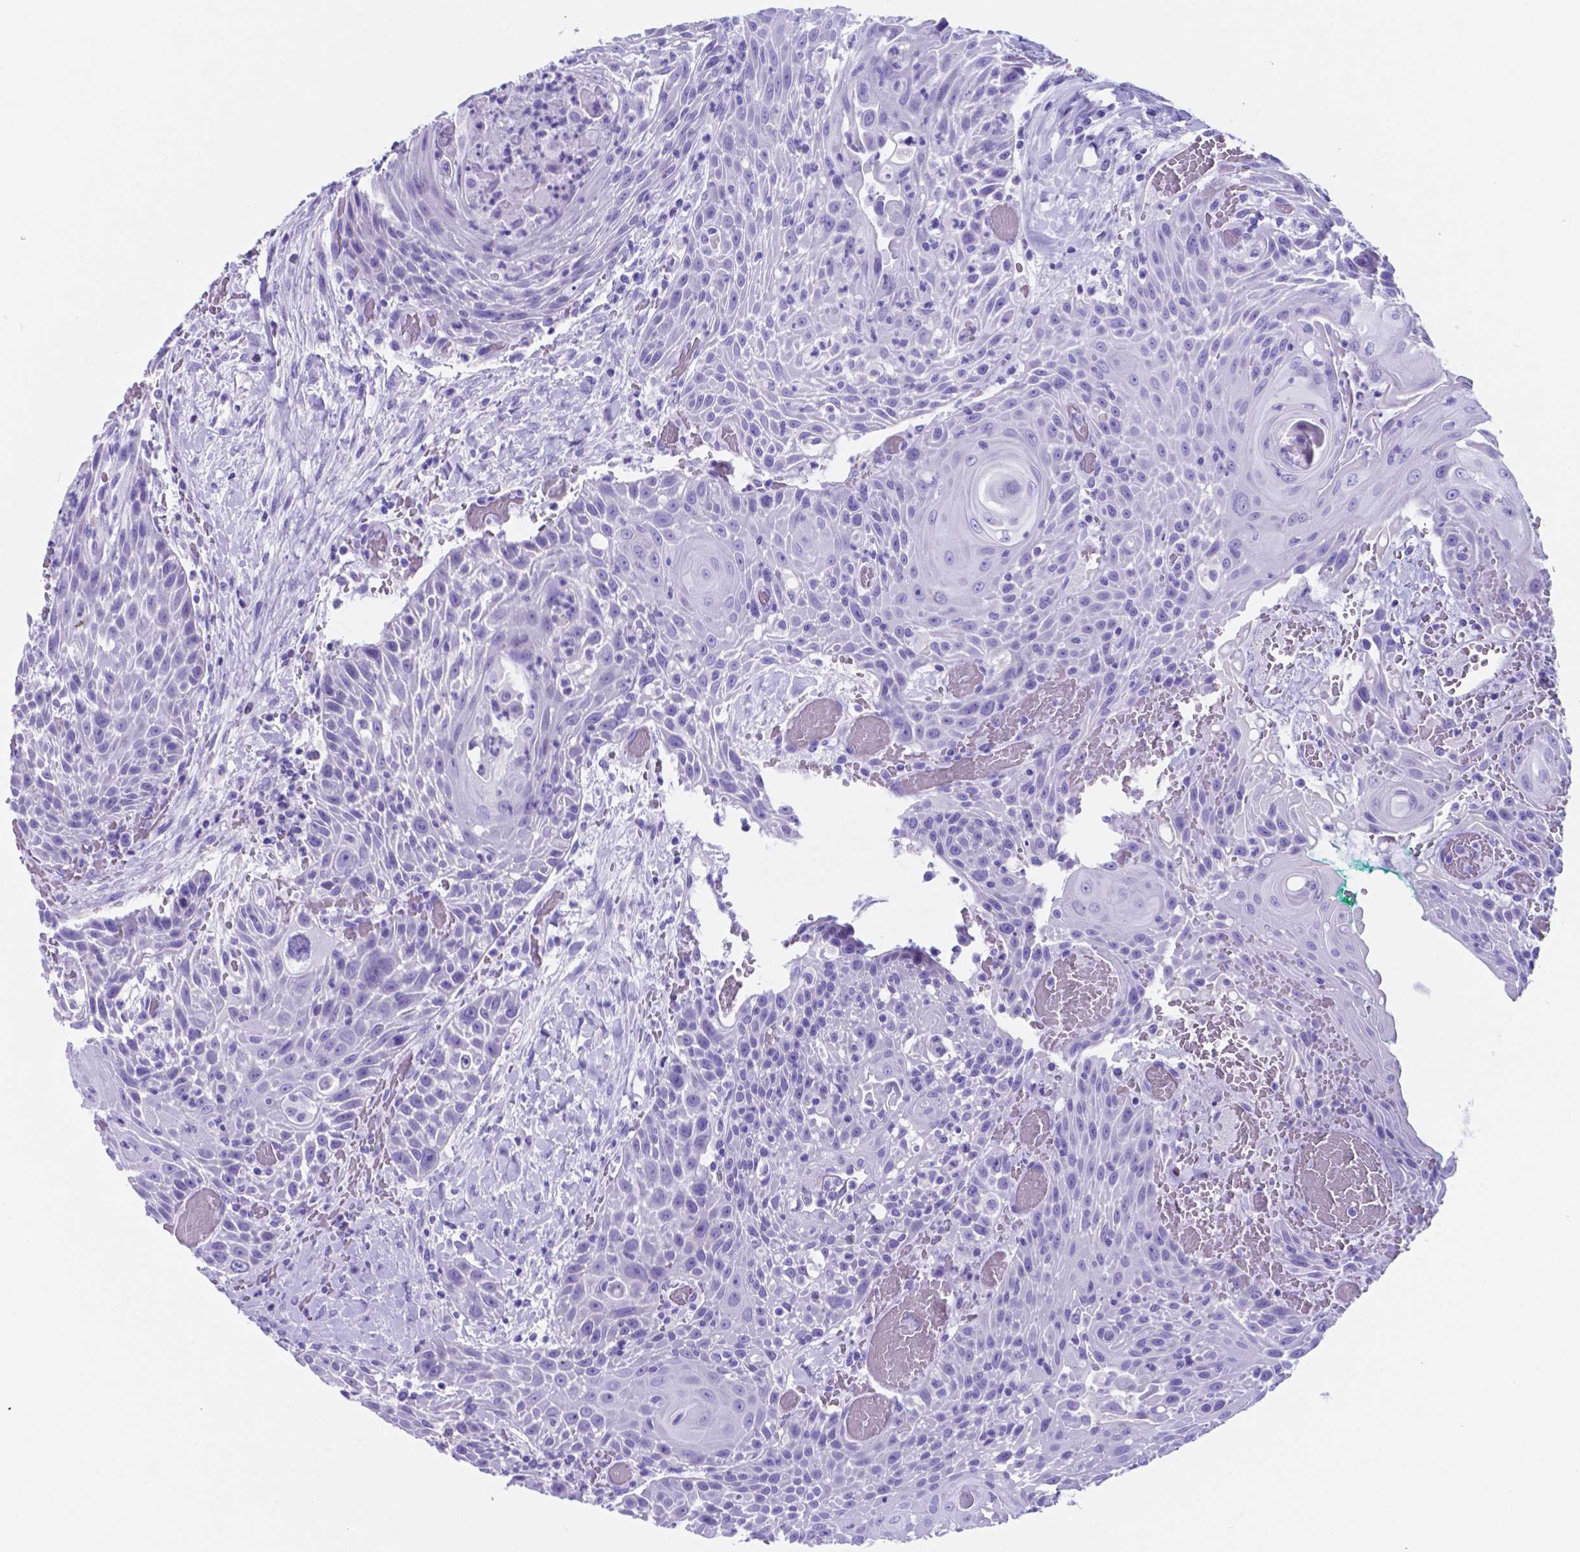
{"staining": {"intensity": "negative", "quantity": "none", "location": "none"}, "tissue": "head and neck cancer", "cell_type": "Tumor cells", "image_type": "cancer", "snomed": [{"axis": "morphology", "description": "Squamous cell carcinoma, NOS"}, {"axis": "topography", "description": "Head-Neck"}], "caption": "The photomicrograph reveals no staining of tumor cells in head and neck cancer (squamous cell carcinoma). (Stains: DAB IHC with hematoxylin counter stain, Microscopy: brightfield microscopy at high magnification).", "gene": "DNAAF8", "patient": {"sex": "male", "age": 69}}